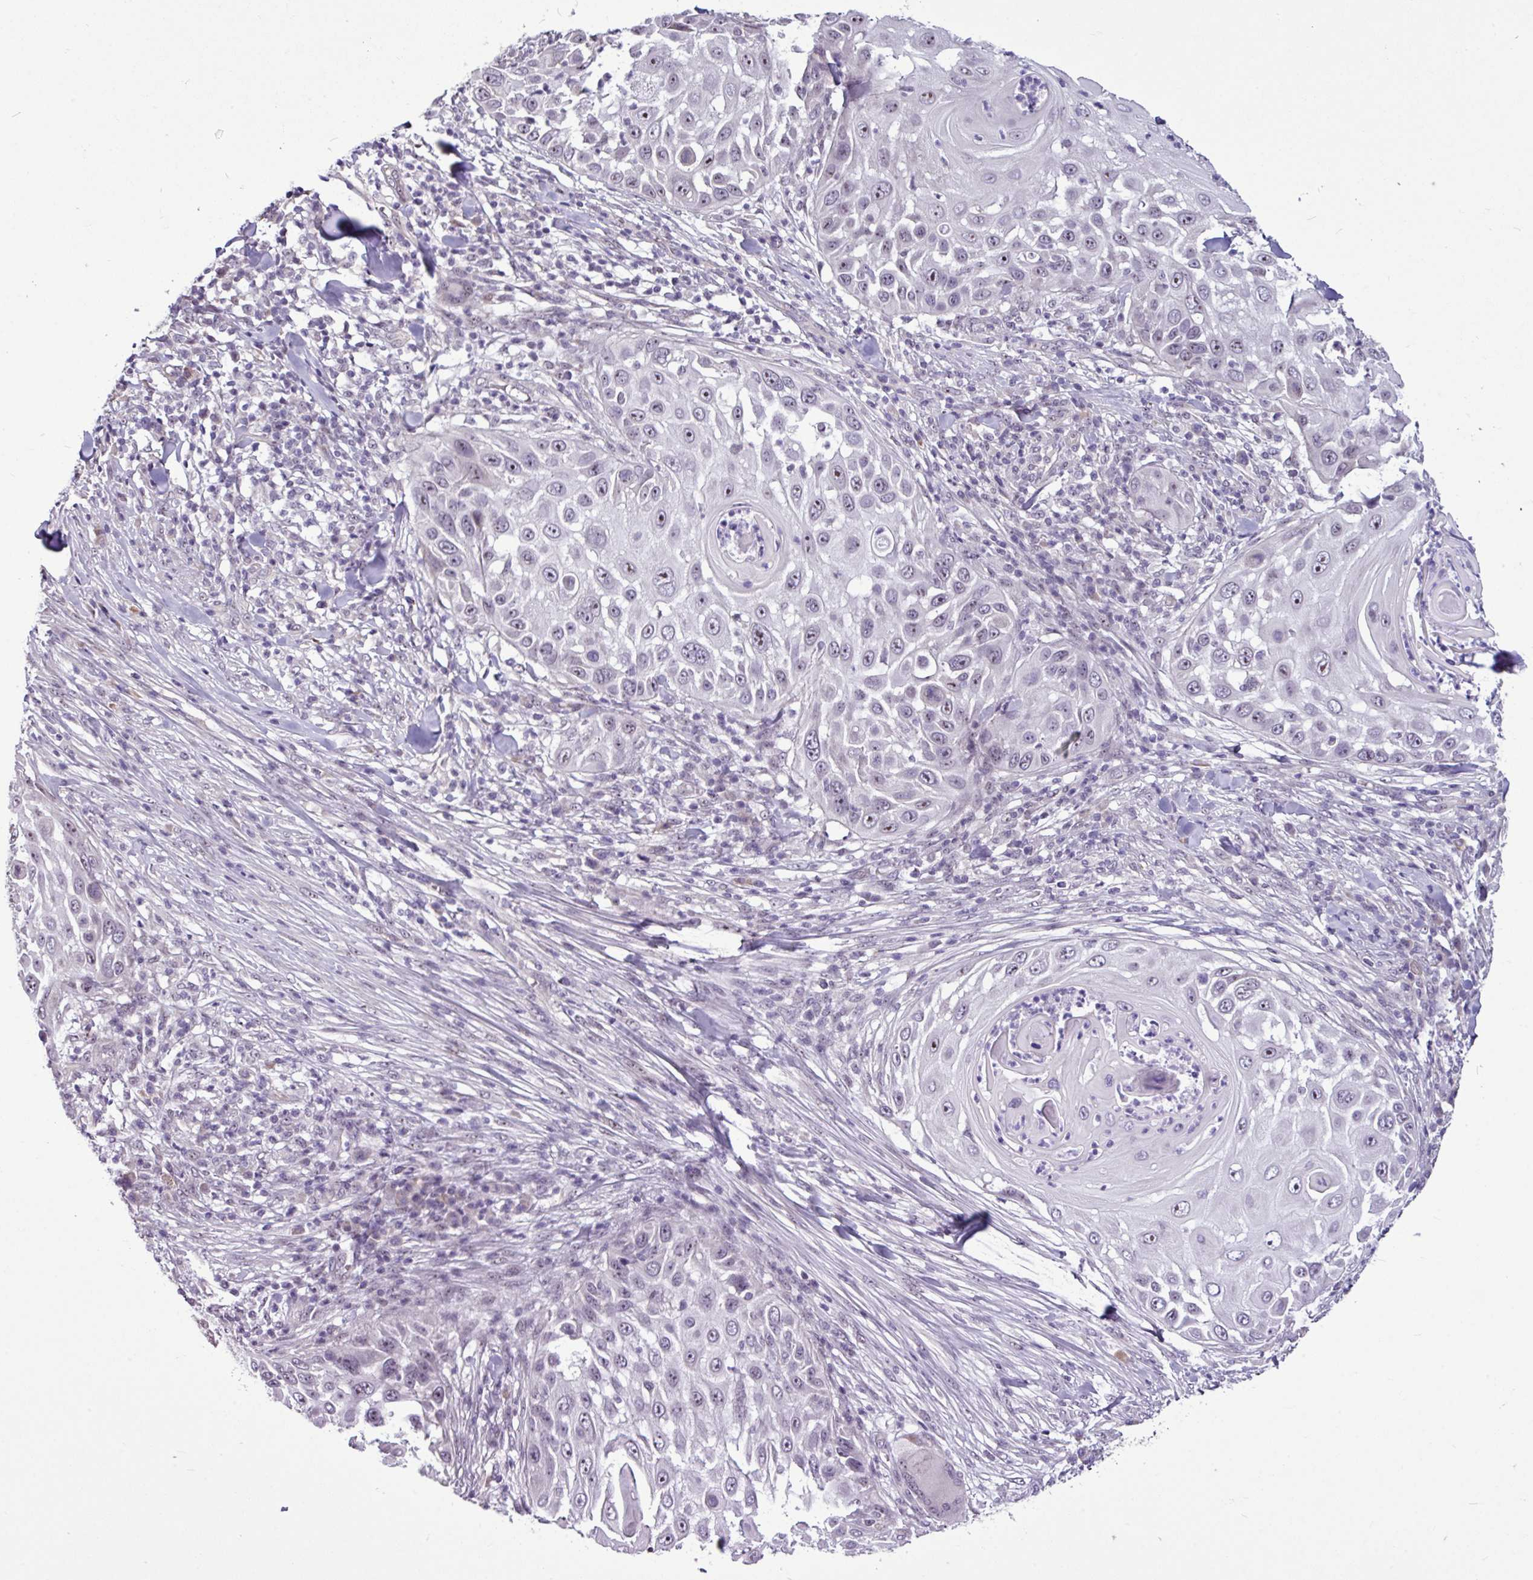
{"staining": {"intensity": "weak", "quantity": "<25%", "location": "nuclear"}, "tissue": "skin cancer", "cell_type": "Tumor cells", "image_type": "cancer", "snomed": [{"axis": "morphology", "description": "Squamous cell carcinoma, NOS"}, {"axis": "topography", "description": "Skin"}], "caption": "Immunohistochemistry micrograph of human skin cancer stained for a protein (brown), which displays no positivity in tumor cells.", "gene": "UTP18", "patient": {"sex": "female", "age": 44}}